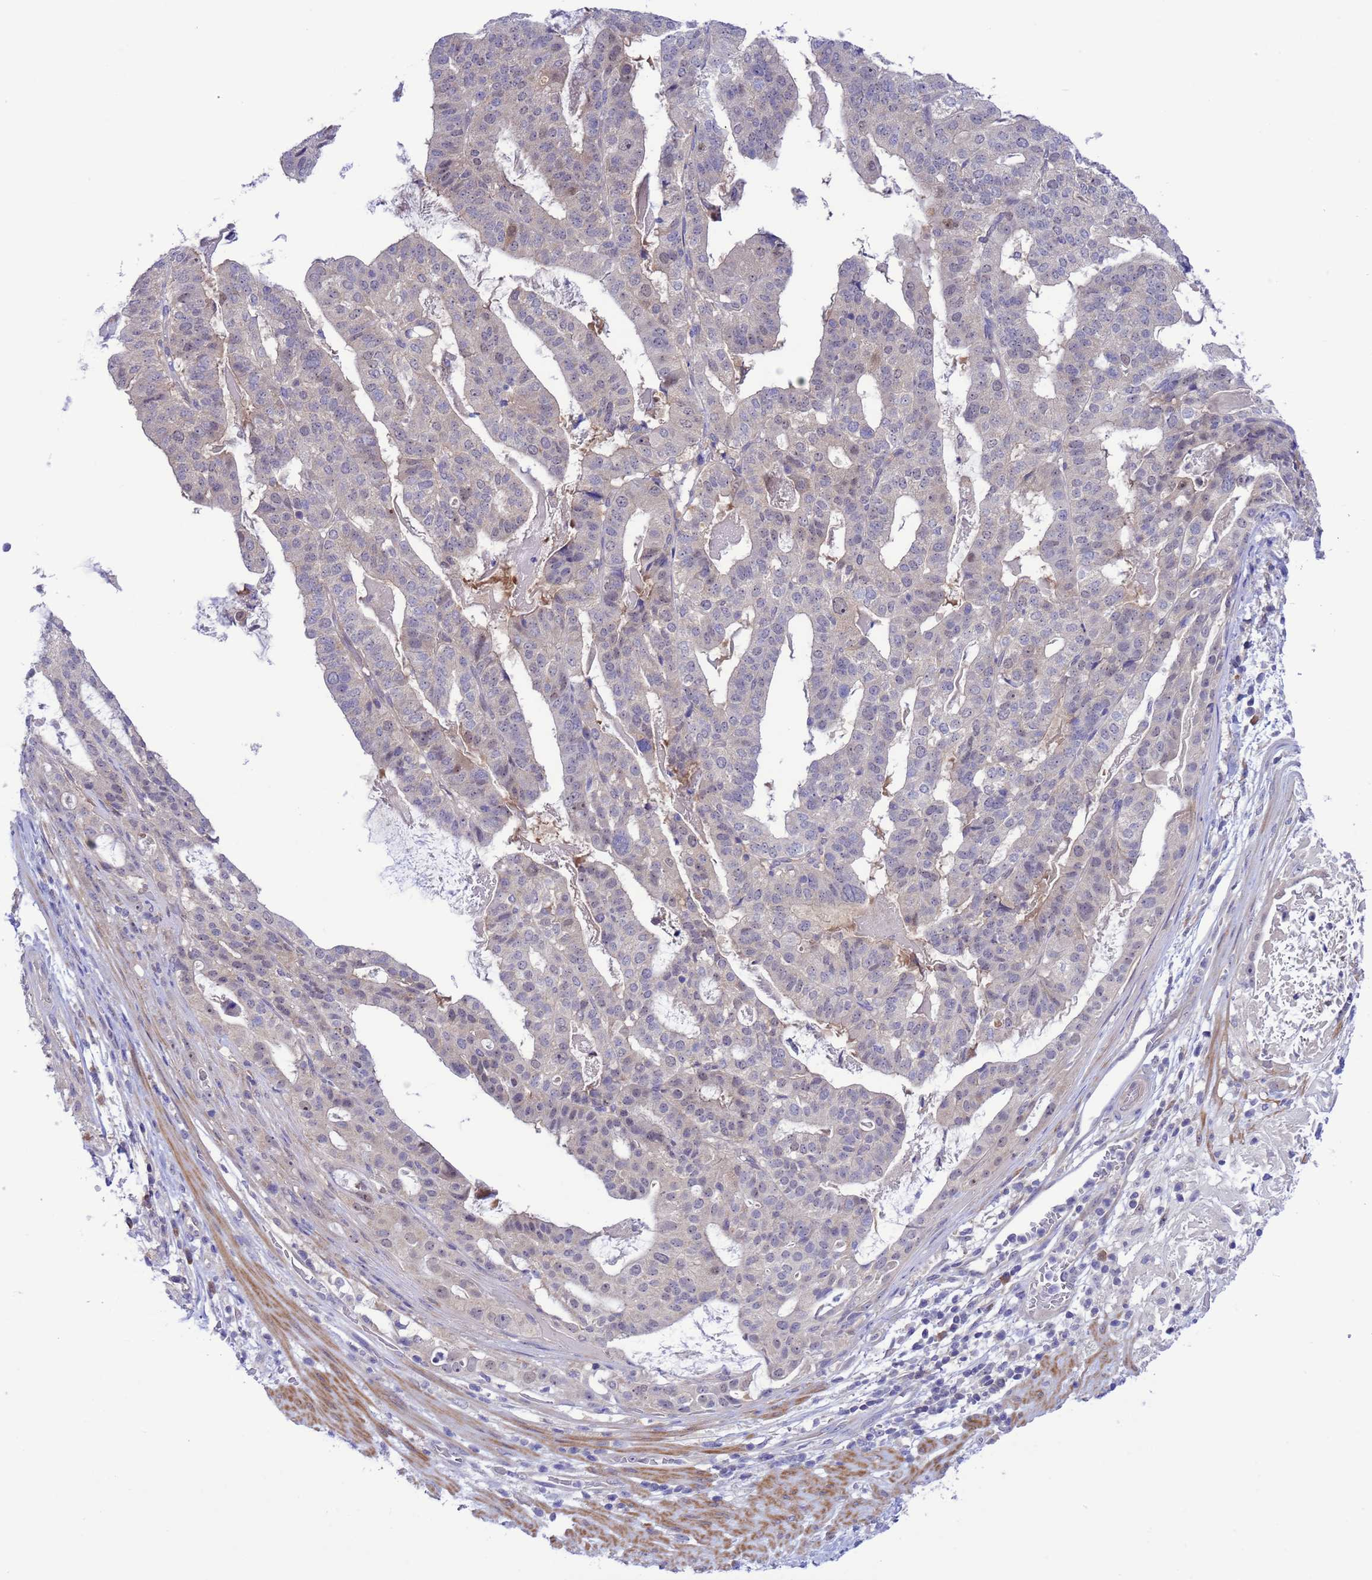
{"staining": {"intensity": "negative", "quantity": "none", "location": "none"}, "tissue": "stomach cancer", "cell_type": "Tumor cells", "image_type": "cancer", "snomed": [{"axis": "morphology", "description": "Adenocarcinoma, NOS"}, {"axis": "topography", "description": "Stomach"}], "caption": "IHC histopathology image of human adenocarcinoma (stomach) stained for a protein (brown), which reveals no positivity in tumor cells. (Immunohistochemistry, brightfield microscopy, high magnification).", "gene": "ZNF461", "patient": {"sex": "male", "age": 48}}